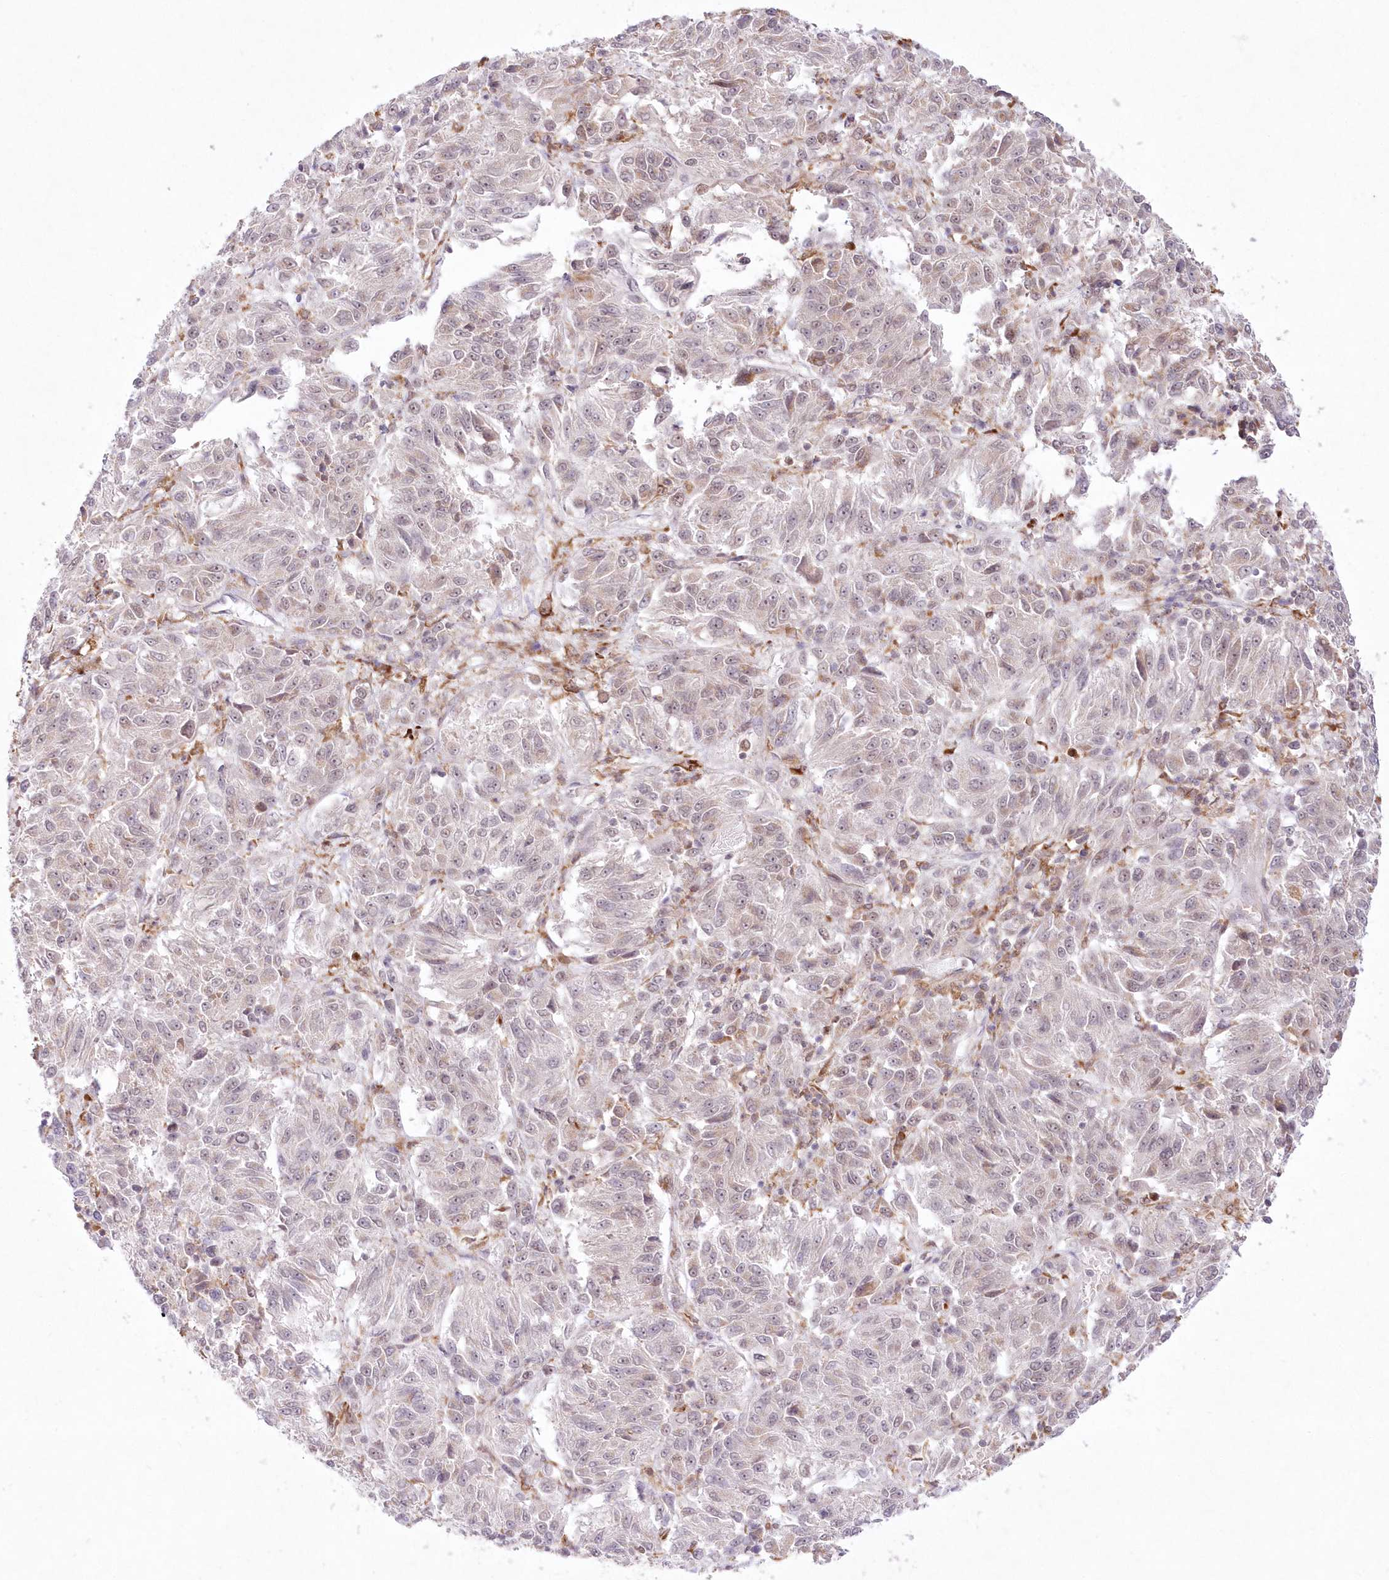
{"staining": {"intensity": "negative", "quantity": "none", "location": "none"}, "tissue": "melanoma", "cell_type": "Tumor cells", "image_type": "cancer", "snomed": [{"axis": "morphology", "description": "Malignant melanoma, Metastatic site"}, {"axis": "topography", "description": "Lung"}], "caption": "Immunohistochemistry image of neoplastic tissue: malignant melanoma (metastatic site) stained with DAB (3,3'-diaminobenzidine) displays no significant protein staining in tumor cells.", "gene": "LDB1", "patient": {"sex": "male", "age": 64}}